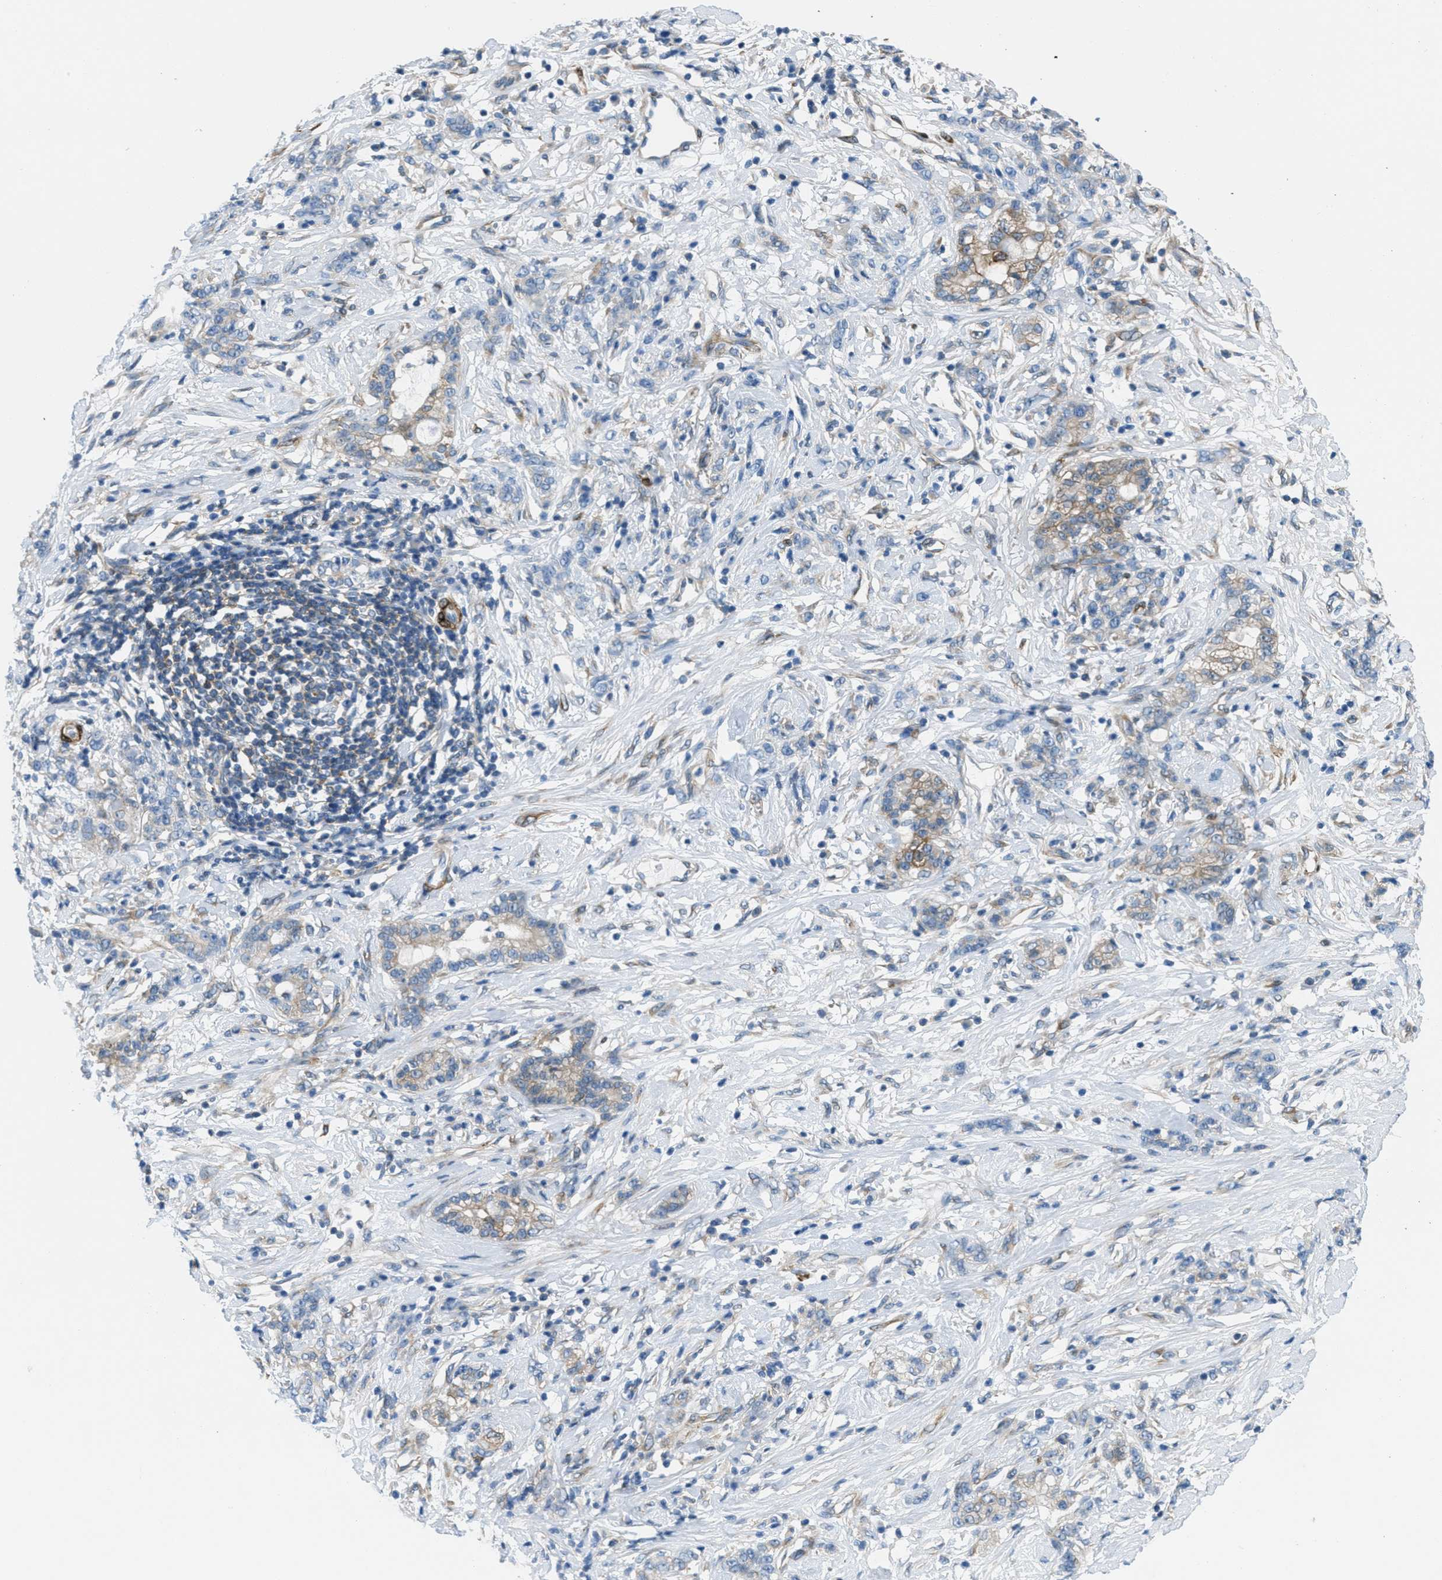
{"staining": {"intensity": "moderate", "quantity": "<25%", "location": "cytoplasmic/membranous"}, "tissue": "stomach cancer", "cell_type": "Tumor cells", "image_type": "cancer", "snomed": [{"axis": "morphology", "description": "Adenocarcinoma, NOS"}, {"axis": "topography", "description": "Stomach, lower"}], "caption": "IHC staining of stomach adenocarcinoma, which reveals low levels of moderate cytoplasmic/membranous positivity in about <25% of tumor cells indicating moderate cytoplasmic/membranous protein staining. The staining was performed using DAB (brown) for protein detection and nuclei were counterstained in hematoxylin (blue).", "gene": "MAPRE2", "patient": {"sex": "male", "age": 88}}